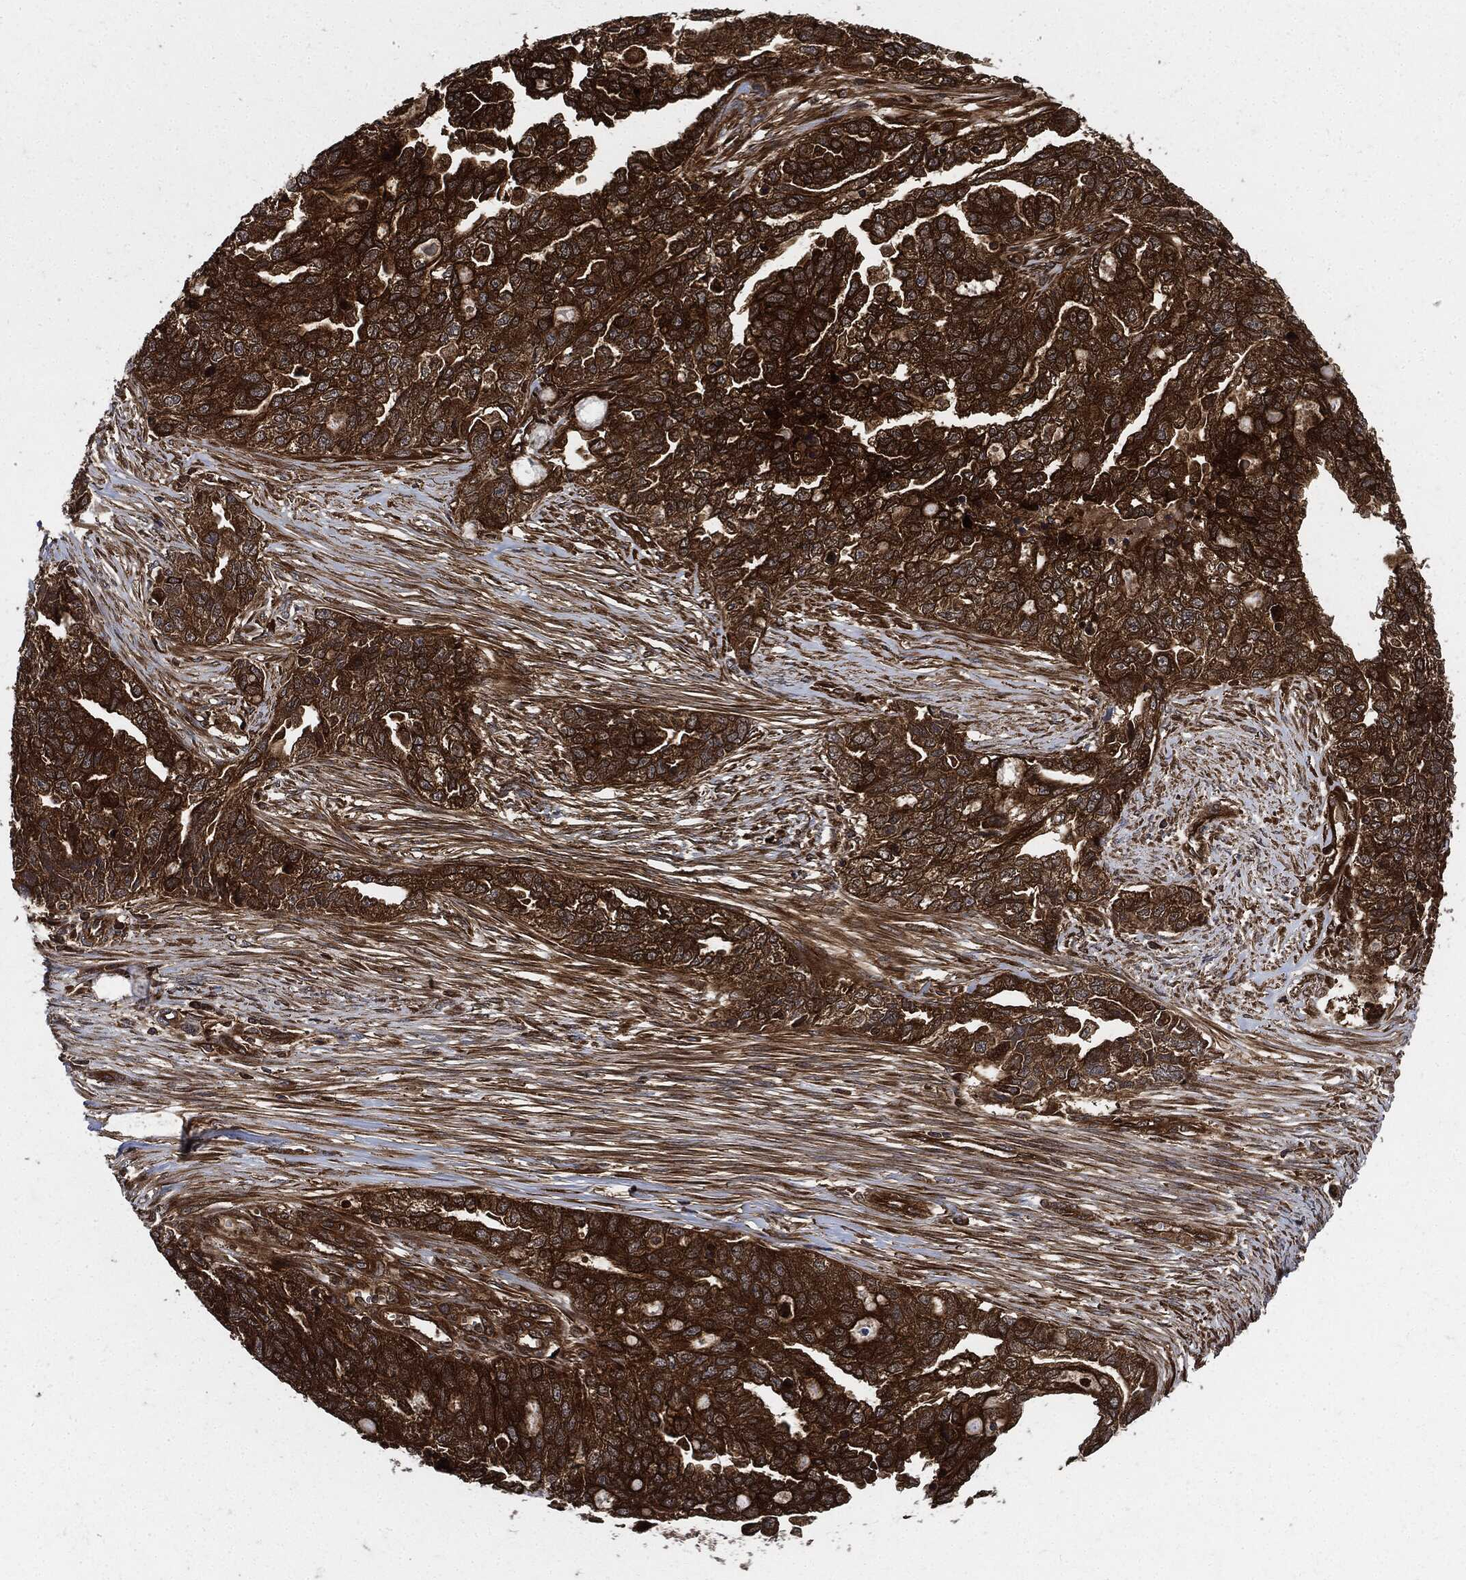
{"staining": {"intensity": "strong", "quantity": ">75%", "location": "cytoplasmic/membranous"}, "tissue": "ovarian cancer", "cell_type": "Tumor cells", "image_type": "cancer", "snomed": [{"axis": "morphology", "description": "Cystadenocarcinoma, serous, NOS"}, {"axis": "topography", "description": "Ovary"}], "caption": "An immunohistochemistry photomicrograph of neoplastic tissue is shown. Protein staining in brown labels strong cytoplasmic/membranous positivity in serous cystadenocarcinoma (ovarian) within tumor cells.", "gene": "XPNPEP1", "patient": {"sex": "female", "age": 51}}